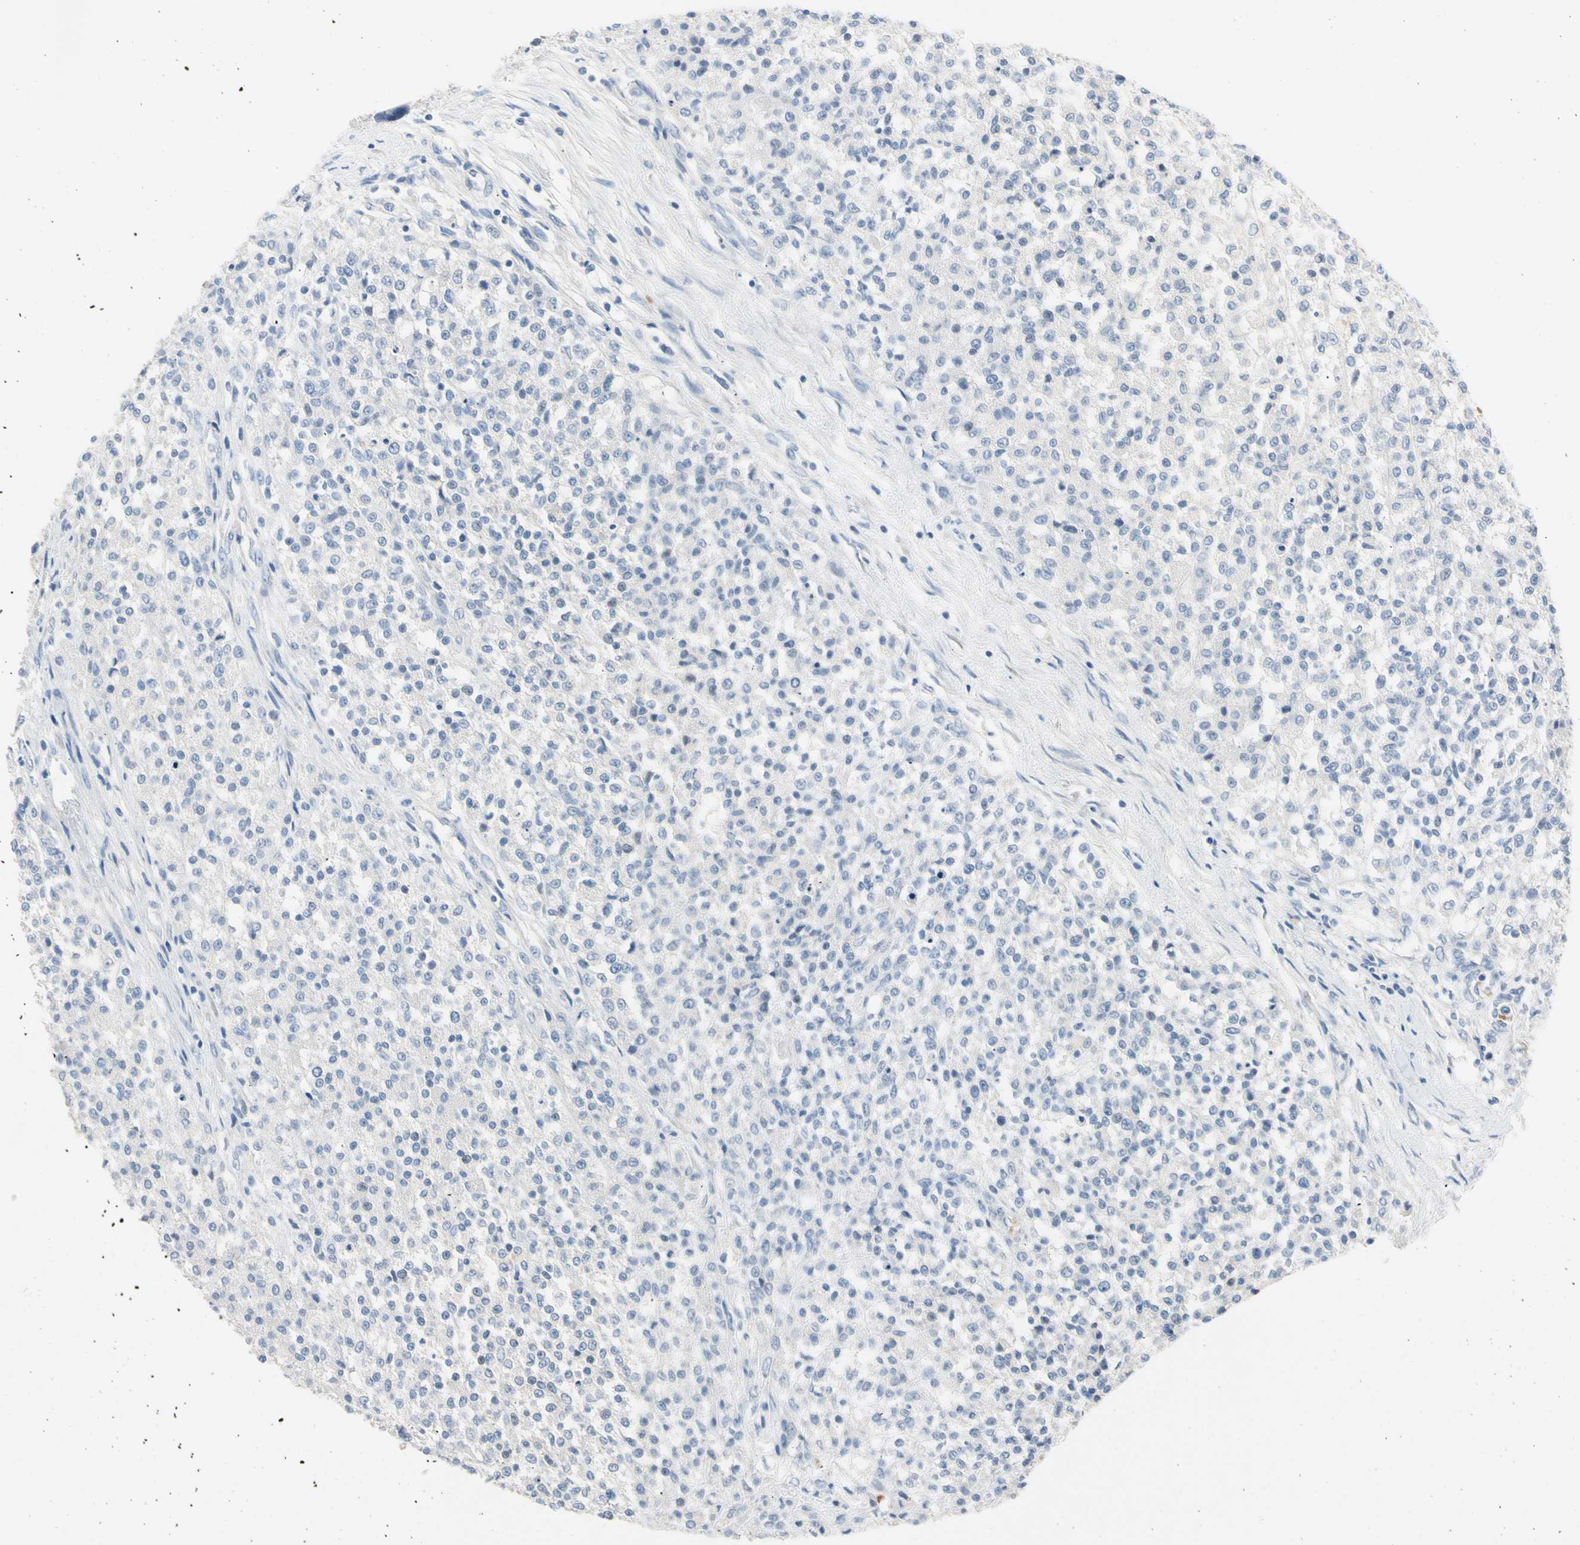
{"staining": {"intensity": "negative", "quantity": "none", "location": "none"}, "tissue": "testis cancer", "cell_type": "Tumor cells", "image_type": "cancer", "snomed": [{"axis": "morphology", "description": "Seminoma, NOS"}, {"axis": "topography", "description": "Testis"}], "caption": "DAB (3,3'-diaminobenzidine) immunohistochemical staining of human testis cancer (seminoma) demonstrates no significant staining in tumor cells.", "gene": "MARK1", "patient": {"sex": "male", "age": 59}}